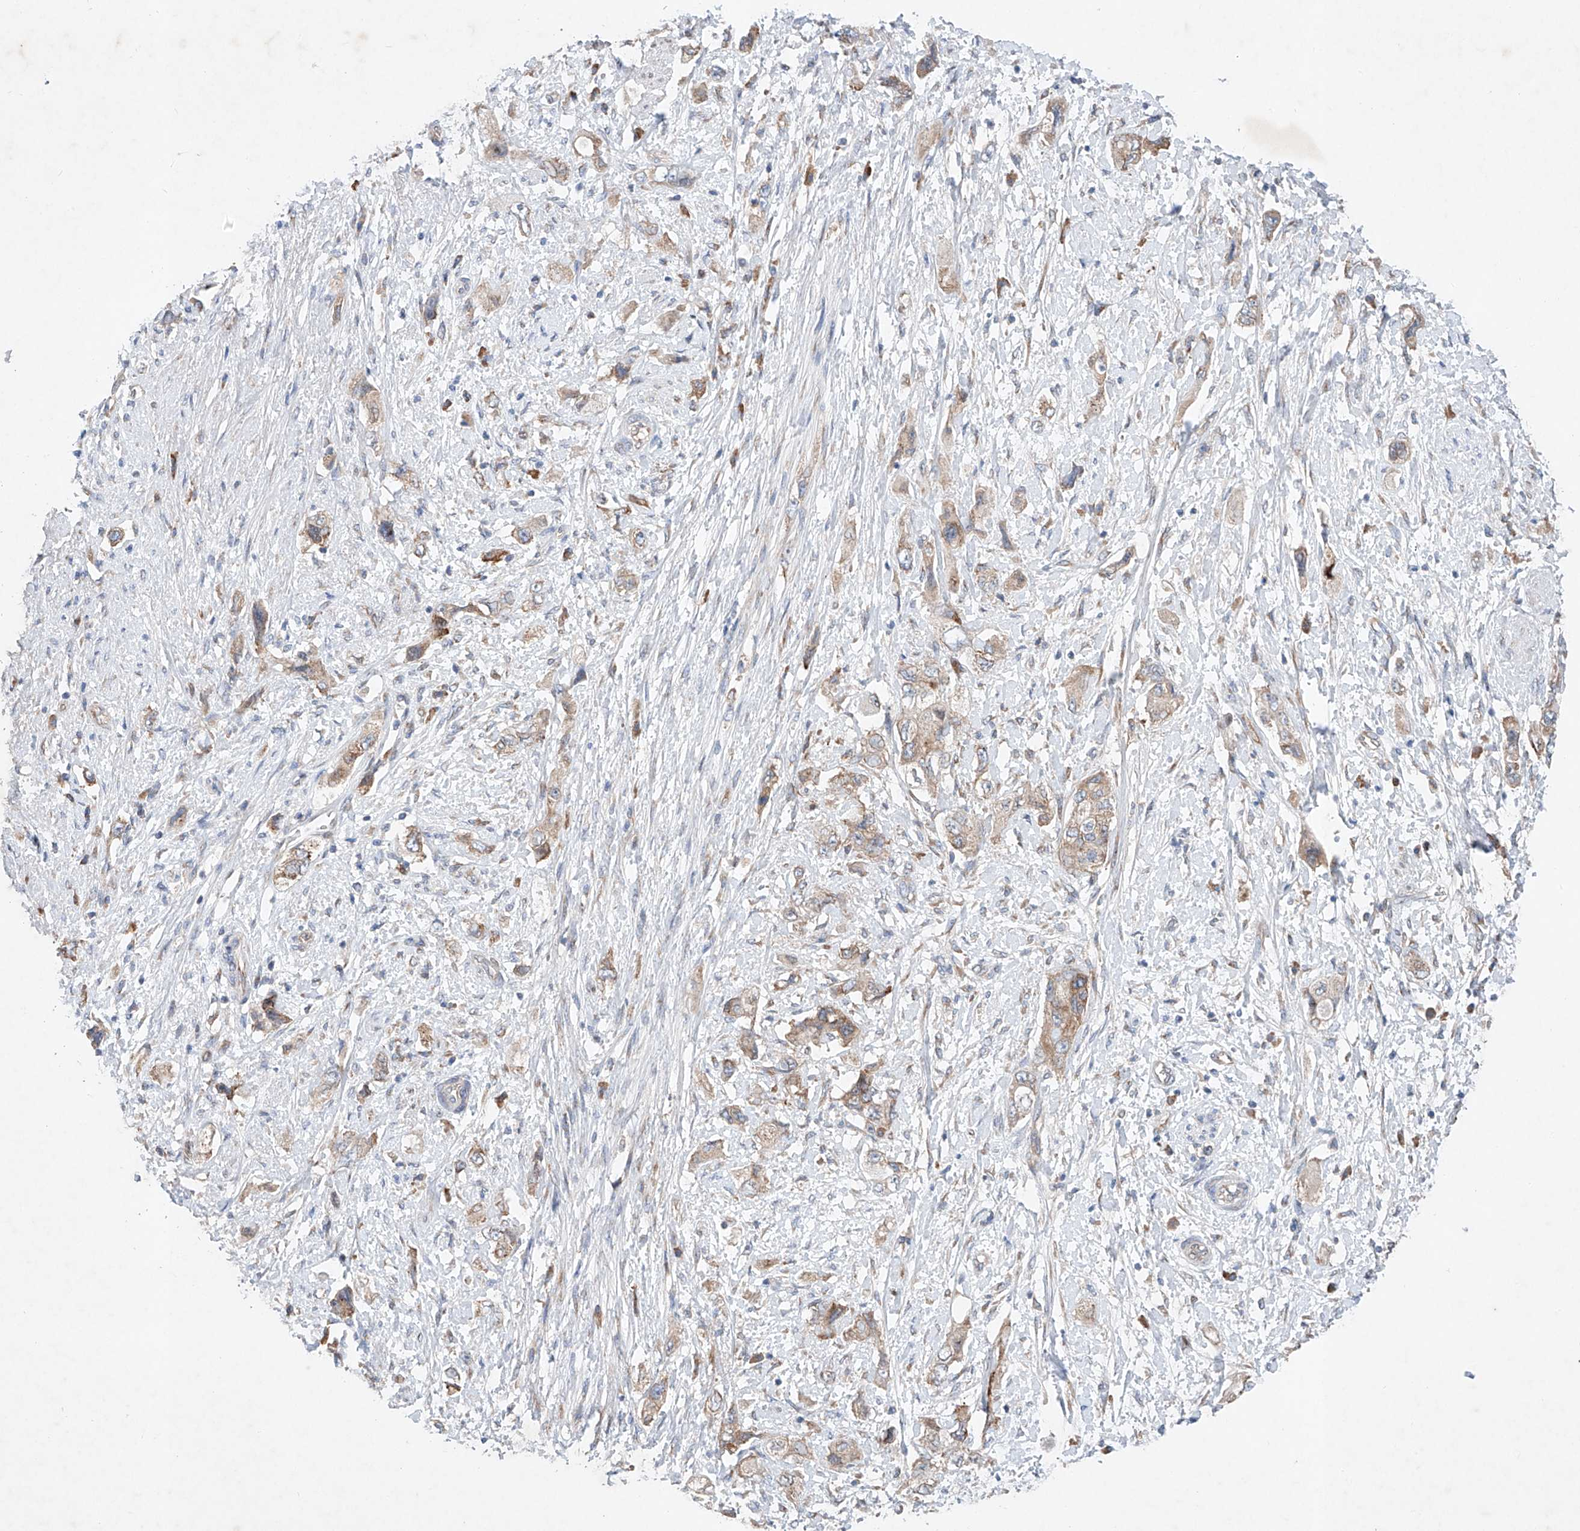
{"staining": {"intensity": "weak", "quantity": ">75%", "location": "cytoplasmic/membranous"}, "tissue": "pancreatic cancer", "cell_type": "Tumor cells", "image_type": "cancer", "snomed": [{"axis": "morphology", "description": "Adenocarcinoma, NOS"}, {"axis": "topography", "description": "Pancreas"}], "caption": "Immunohistochemistry (IHC) of pancreatic cancer reveals low levels of weak cytoplasmic/membranous expression in approximately >75% of tumor cells.", "gene": "FASTK", "patient": {"sex": "female", "age": 73}}